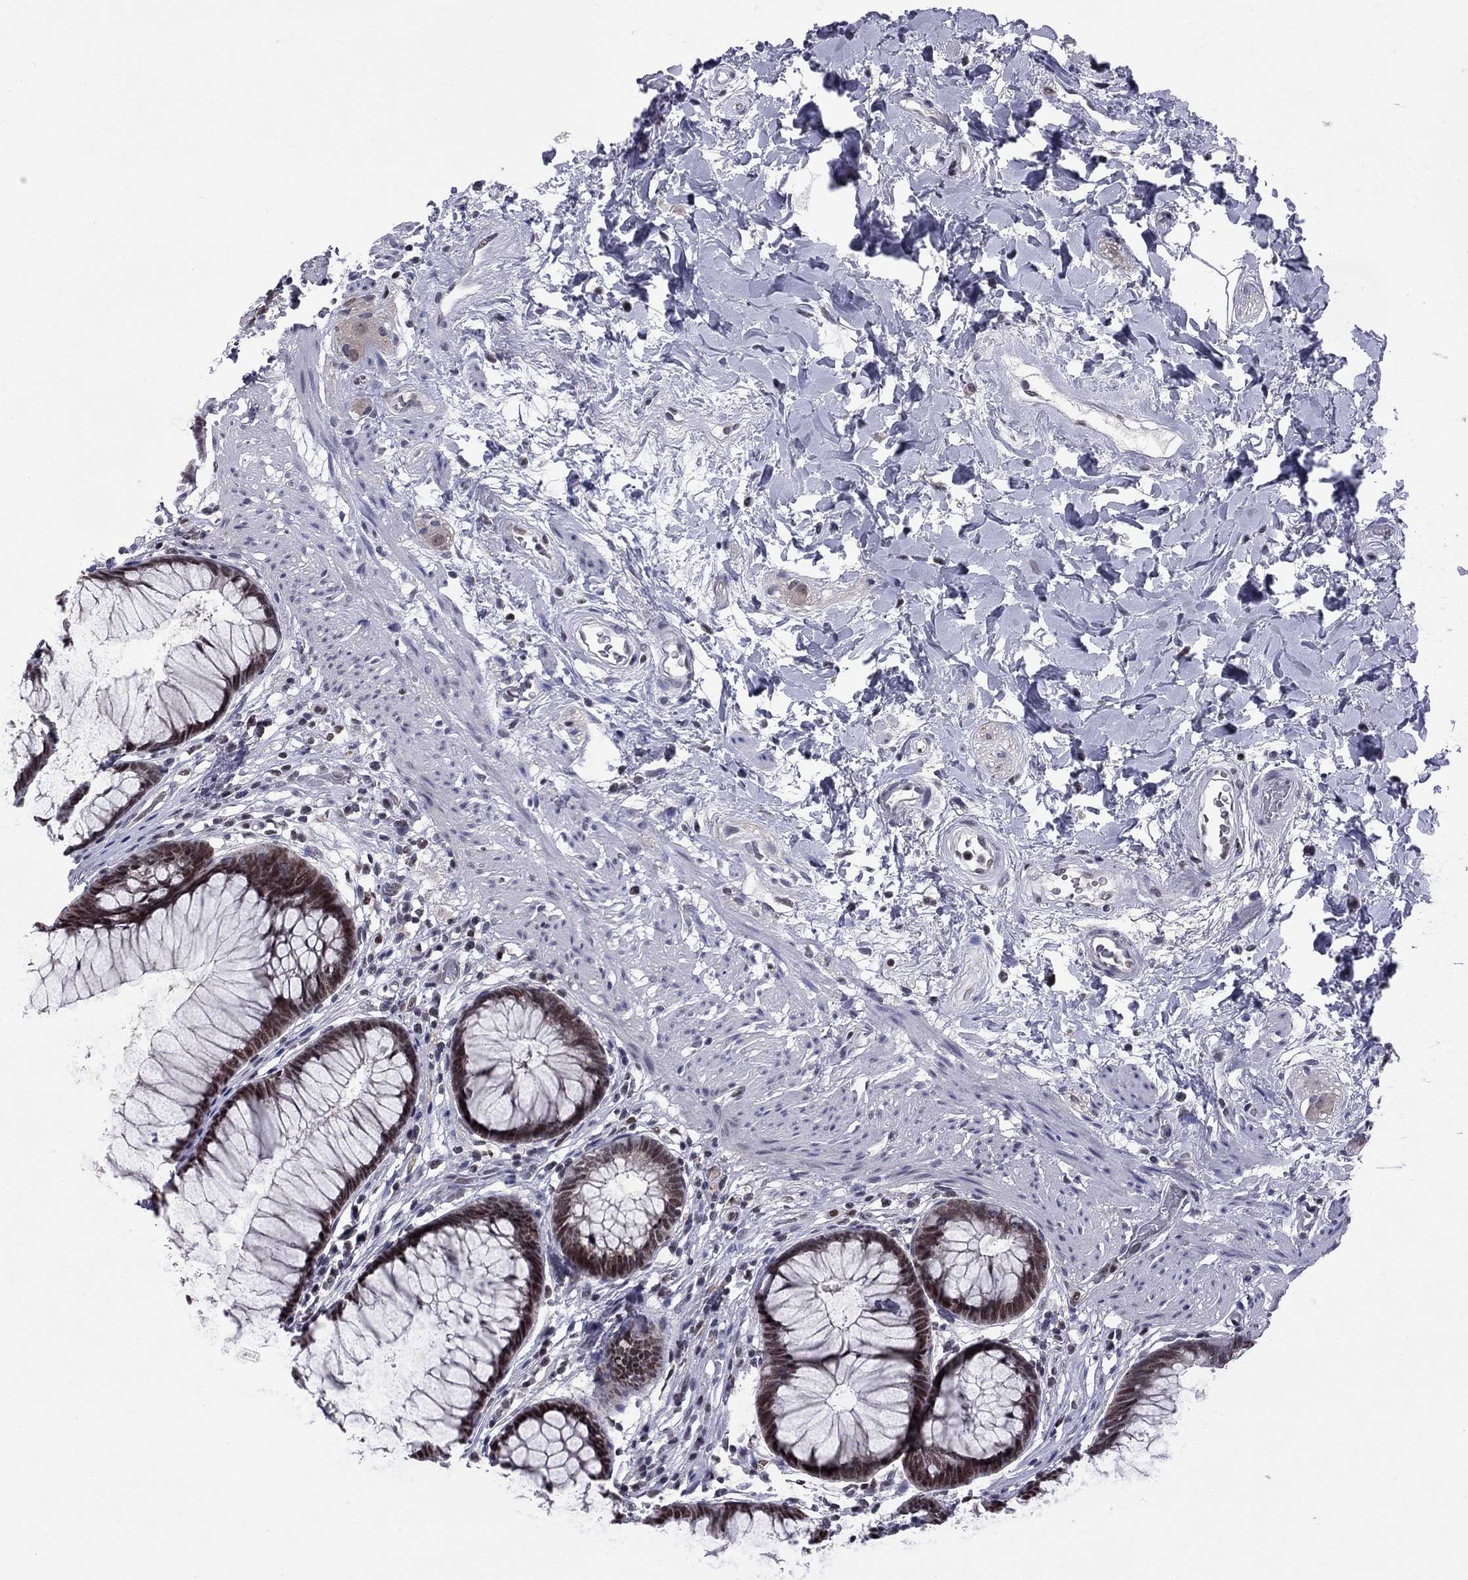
{"staining": {"intensity": "strong", "quantity": ">75%", "location": "nuclear"}, "tissue": "rectum", "cell_type": "Glandular cells", "image_type": "normal", "snomed": [{"axis": "morphology", "description": "Normal tissue, NOS"}, {"axis": "topography", "description": "Smooth muscle"}, {"axis": "topography", "description": "Rectum"}], "caption": "Immunohistochemistry (IHC) histopathology image of normal rectum: rectum stained using IHC shows high levels of strong protein expression localized specifically in the nuclear of glandular cells, appearing as a nuclear brown color.", "gene": "TAF9", "patient": {"sex": "male", "age": 53}}